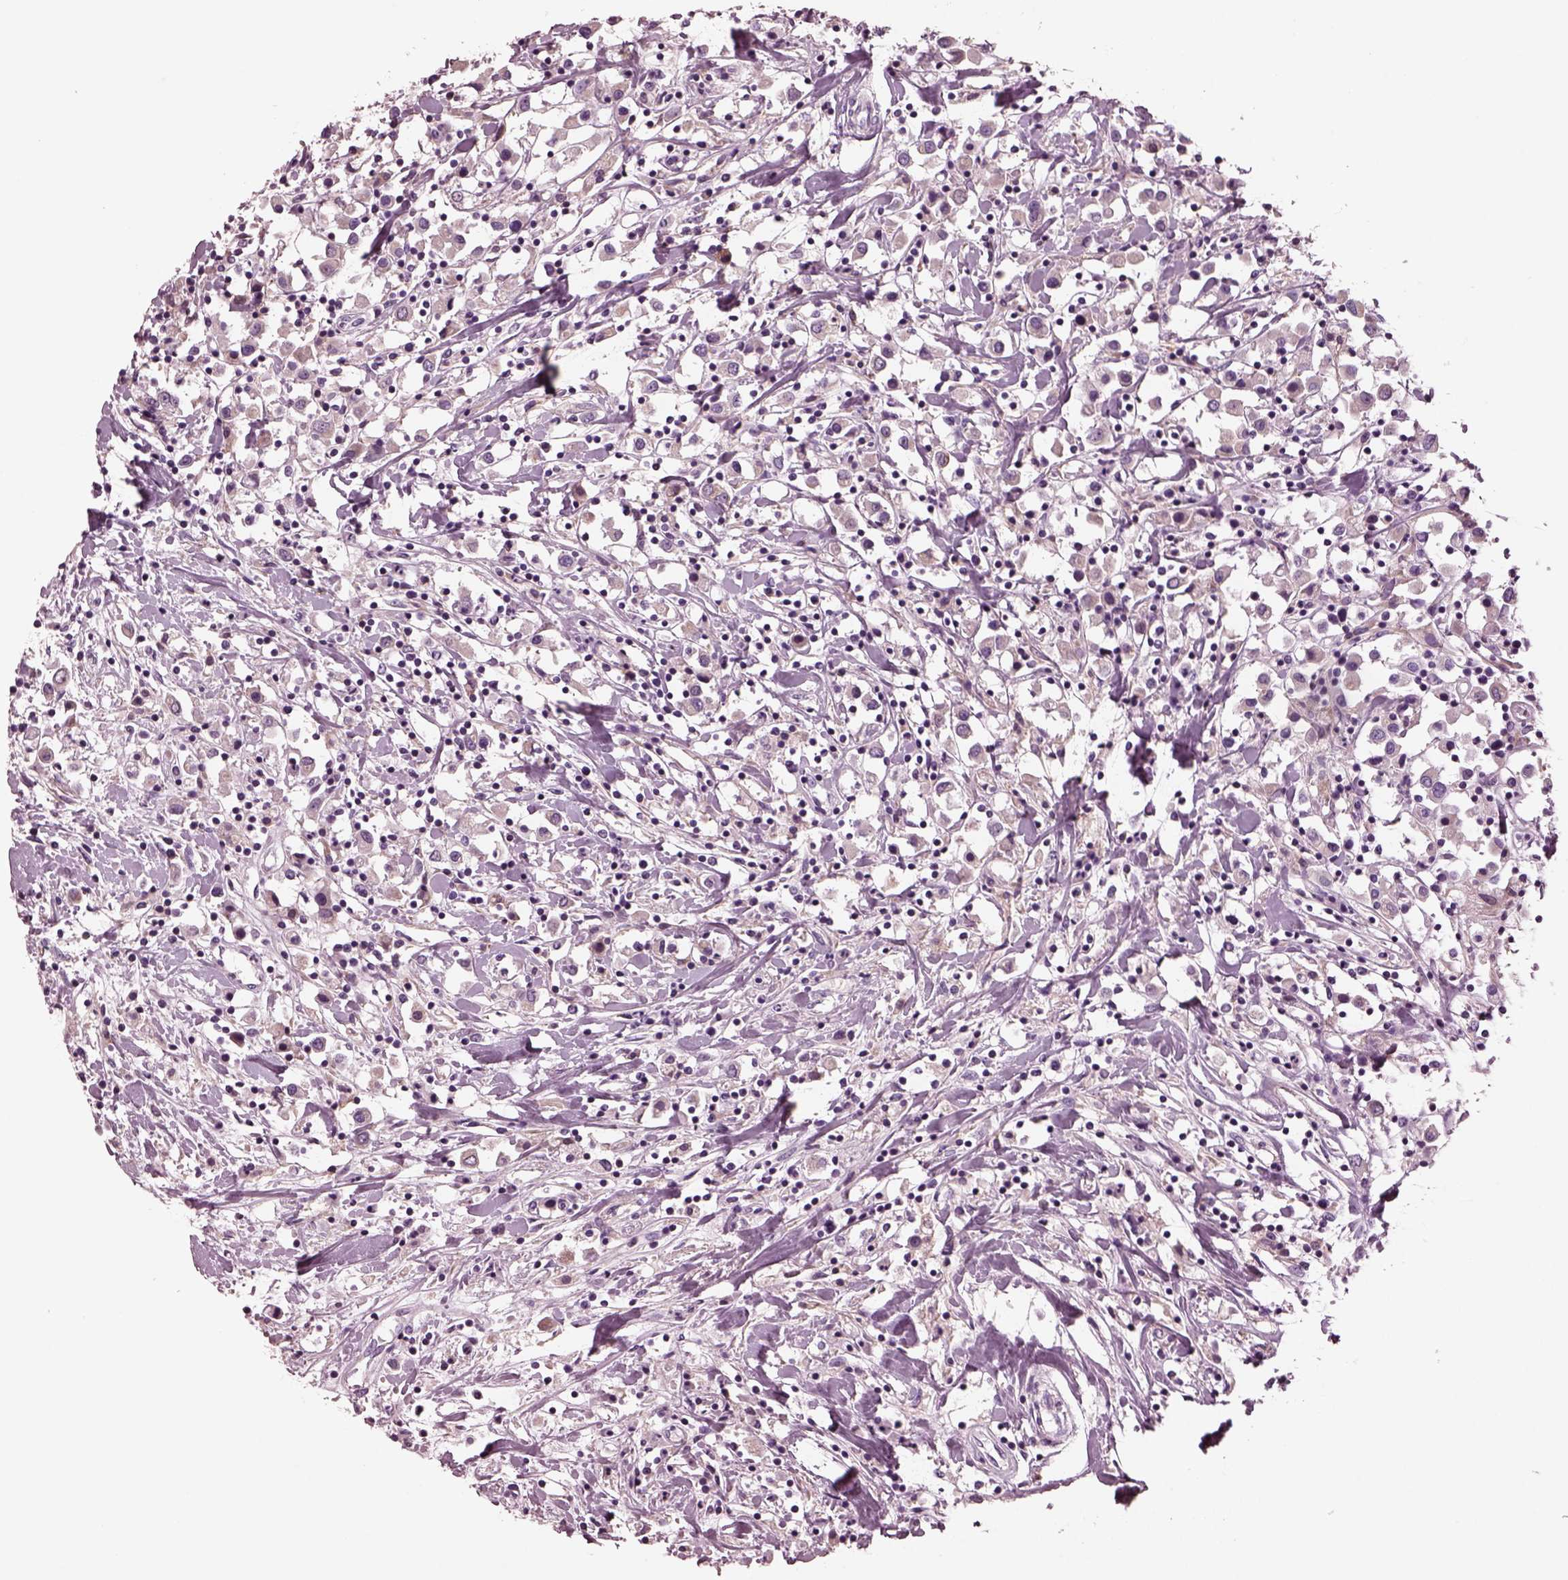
{"staining": {"intensity": "negative", "quantity": "none", "location": "none"}, "tissue": "breast cancer", "cell_type": "Tumor cells", "image_type": "cancer", "snomed": [{"axis": "morphology", "description": "Duct carcinoma"}, {"axis": "topography", "description": "Breast"}], "caption": "A histopathology image of human infiltrating ductal carcinoma (breast) is negative for staining in tumor cells. (DAB (3,3'-diaminobenzidine) IHC, high magnification).", "gene": "GDF11", "patient": {"sex": "female", "age": 61}}